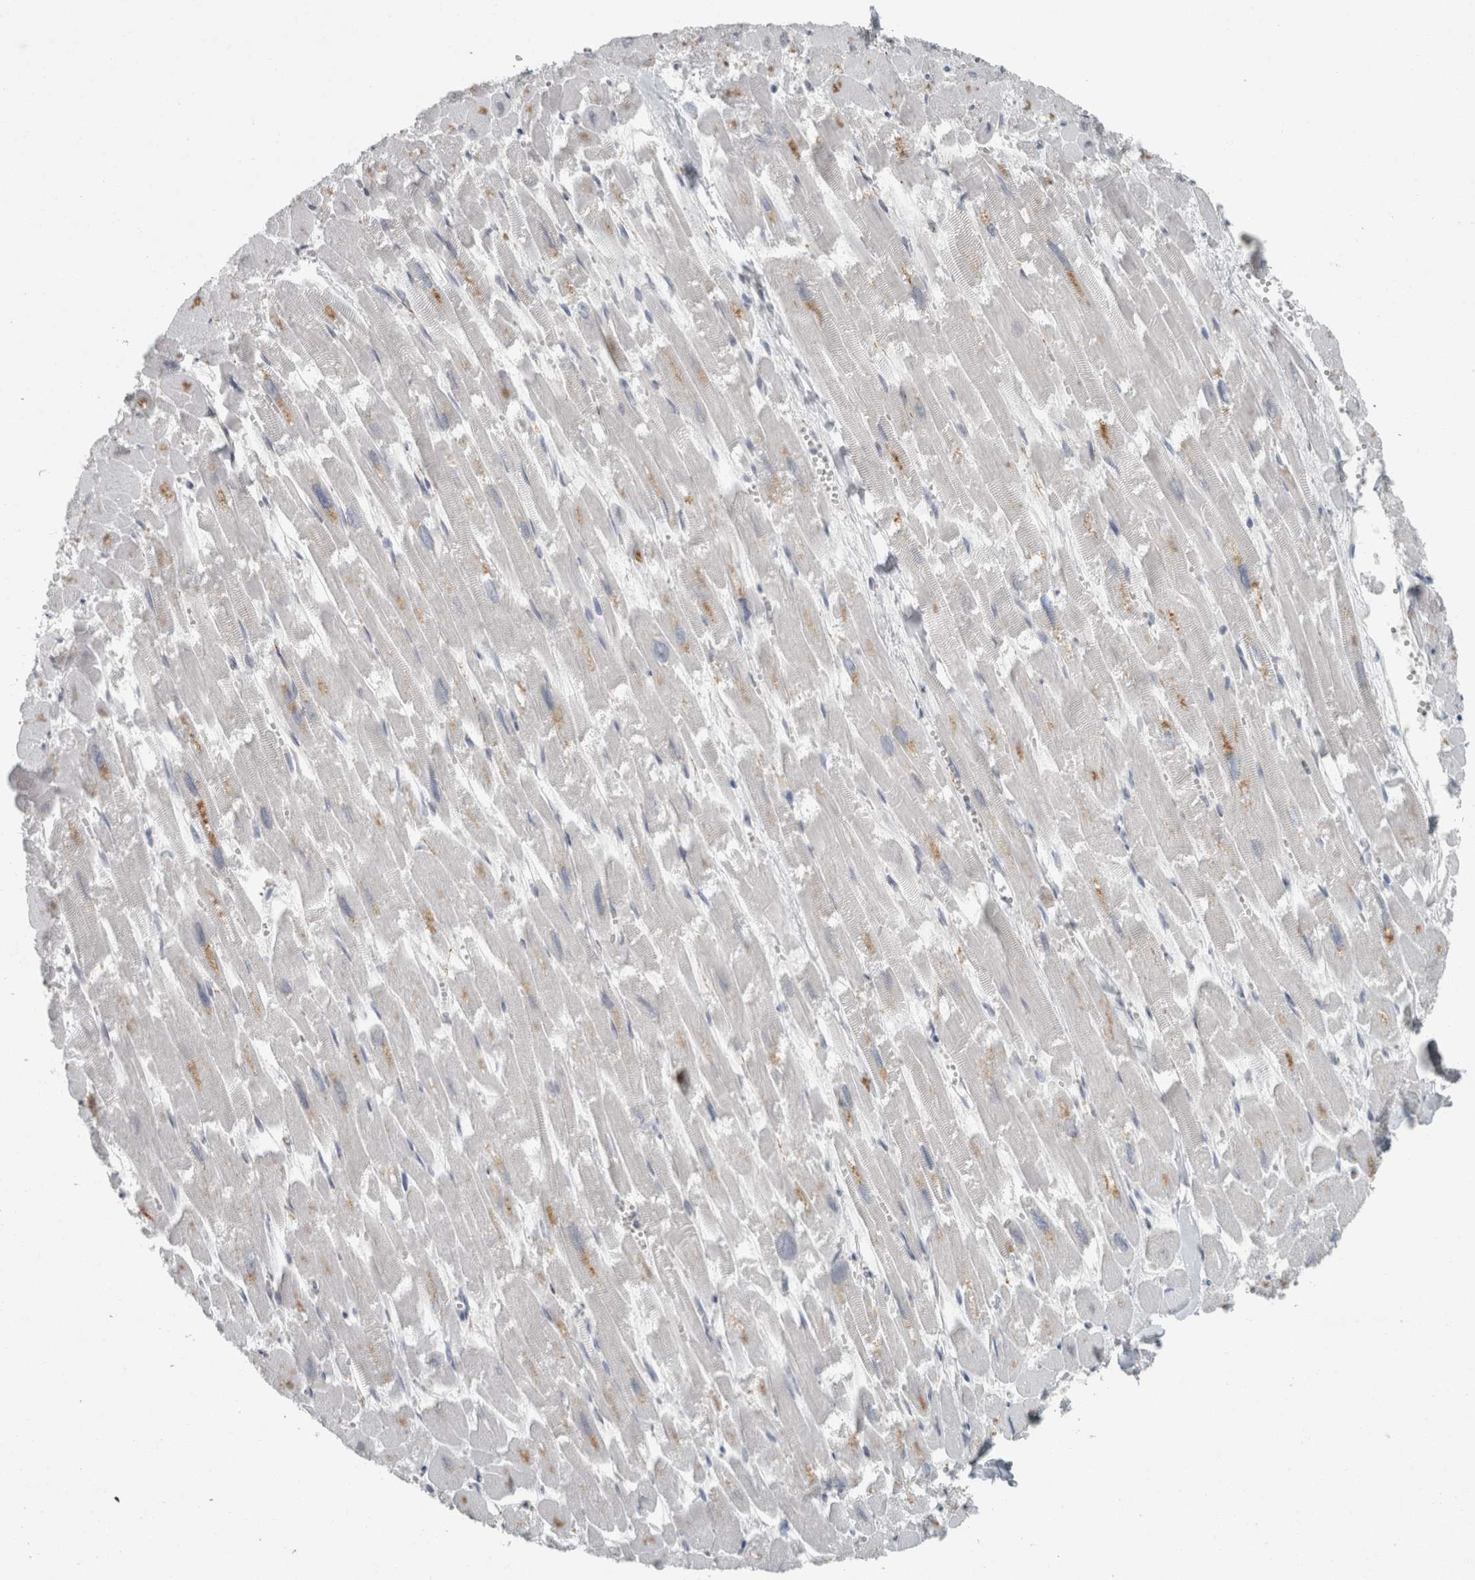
{"staining": {"intensity": "weak", "quantity": "<25%", "location": "cytoplasmic/membranous"}, "tissue": "heart muscle", "cell_type": "Cardiomyocytes", "image_type": "normal", "snomed": [{"axis": "morphology", "description": "Normal tissue, NOS"}, {"axis": "topography", "description": "Heart"}], "caption": "This is an immunohistochemistry (IHC) histopathology image of benign human heart muscle. There is no staining in cardiomyocytes.", "gene": "CHL1", "patient": {"sex": "male", "age": 54}}